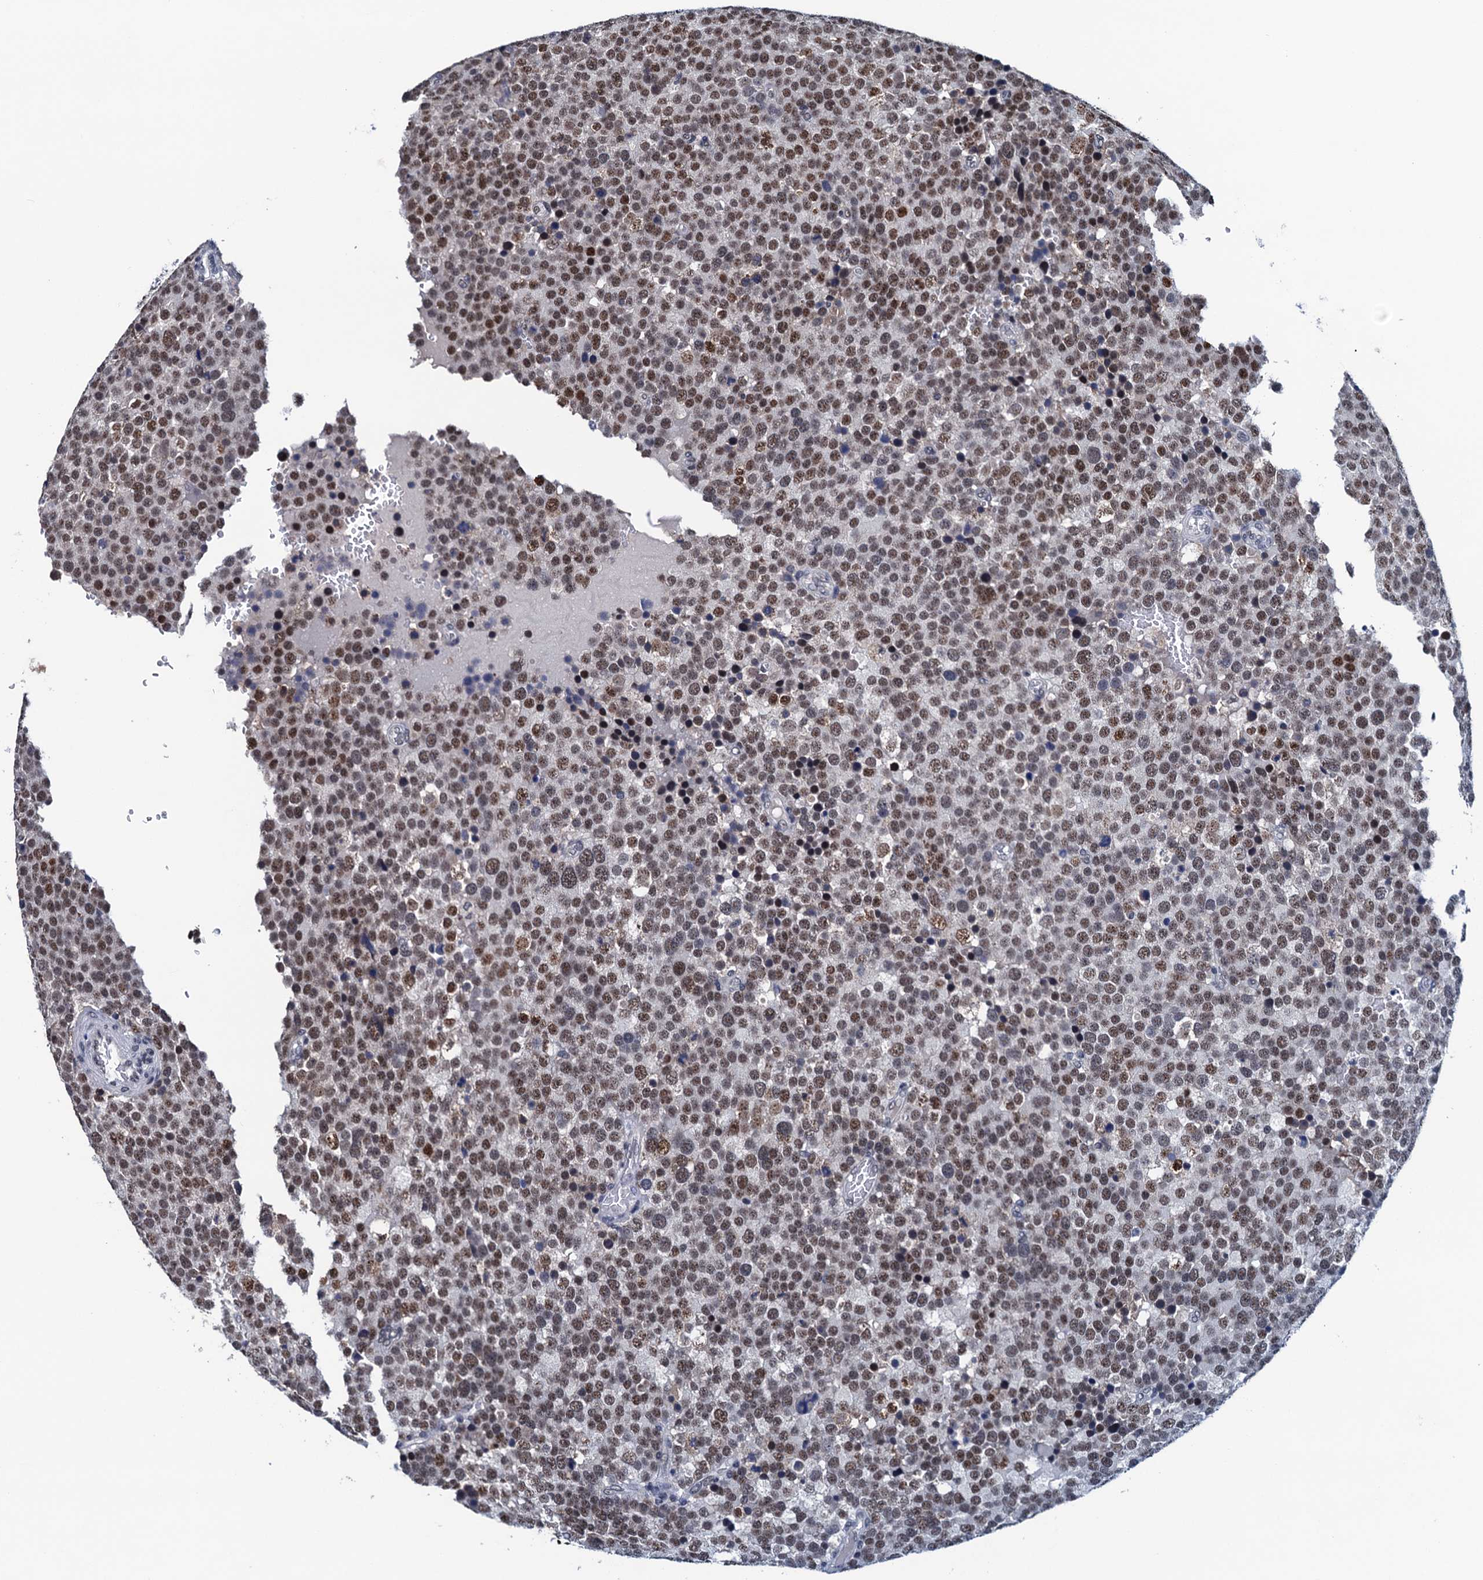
{"staining": {"intensity": "moderate", "quantity": ">75%", "location": "nuclear"}, "tissue": "testis cancer", "cell_type": "Tumor cells", "image_type": "cancer", "snomed": [{"axis": "morphology", "description": "Seminoma, NOS"}, {"axis": "topography", "description": "Testis"}], "caption": "Immunohistochemistry (IHC) of human testis cancer reveals medium levels of moderate nuclear staining in approximately >75% of tumor cells.", "gene": "FNBP4", "patient": {"sex": "male", "age": 71}}